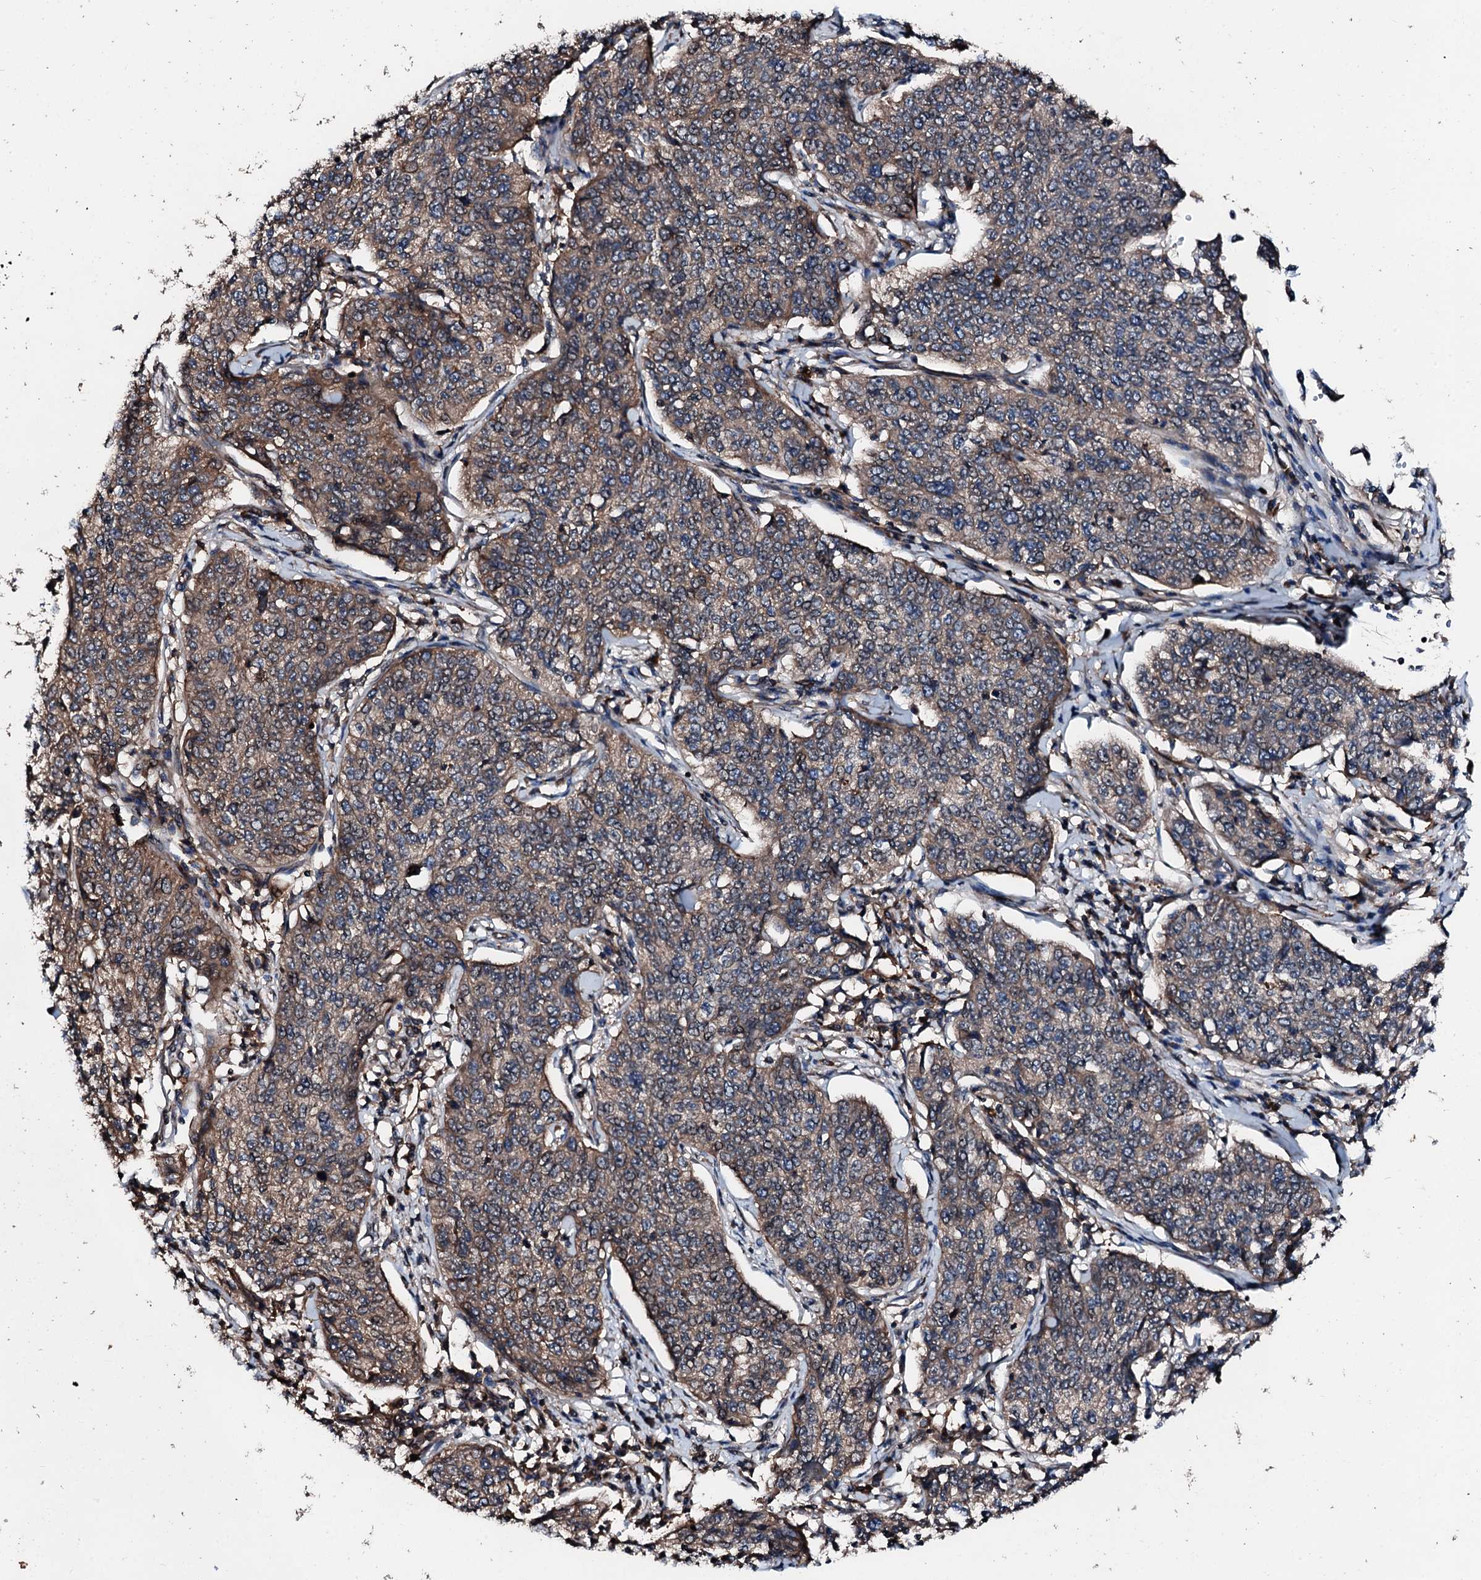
{"staining": {"intensity": "moderate", "quantity": "25%-75%", "location": "cytoplasmic/membranous"}, "tissue": "cervical cancer", "cell_type": "Tumor cells", "image_type": "cancer", "snomed": [{"axis": "morphology", "description": "Squamous cell carcinoma, NOS"}, {"axis": "topography", "description": "Cervix"}], "caption": "Immunohistochemical staining of human cervical squamous cell carcinoma demonstrates moderate cytoplasmic/membranous protein staining in approximately 25%-75% of tumor cells. Nuclei are stained in blue.", "gene": "FGD4", "patient": {"sex": "female", "age": 35}}